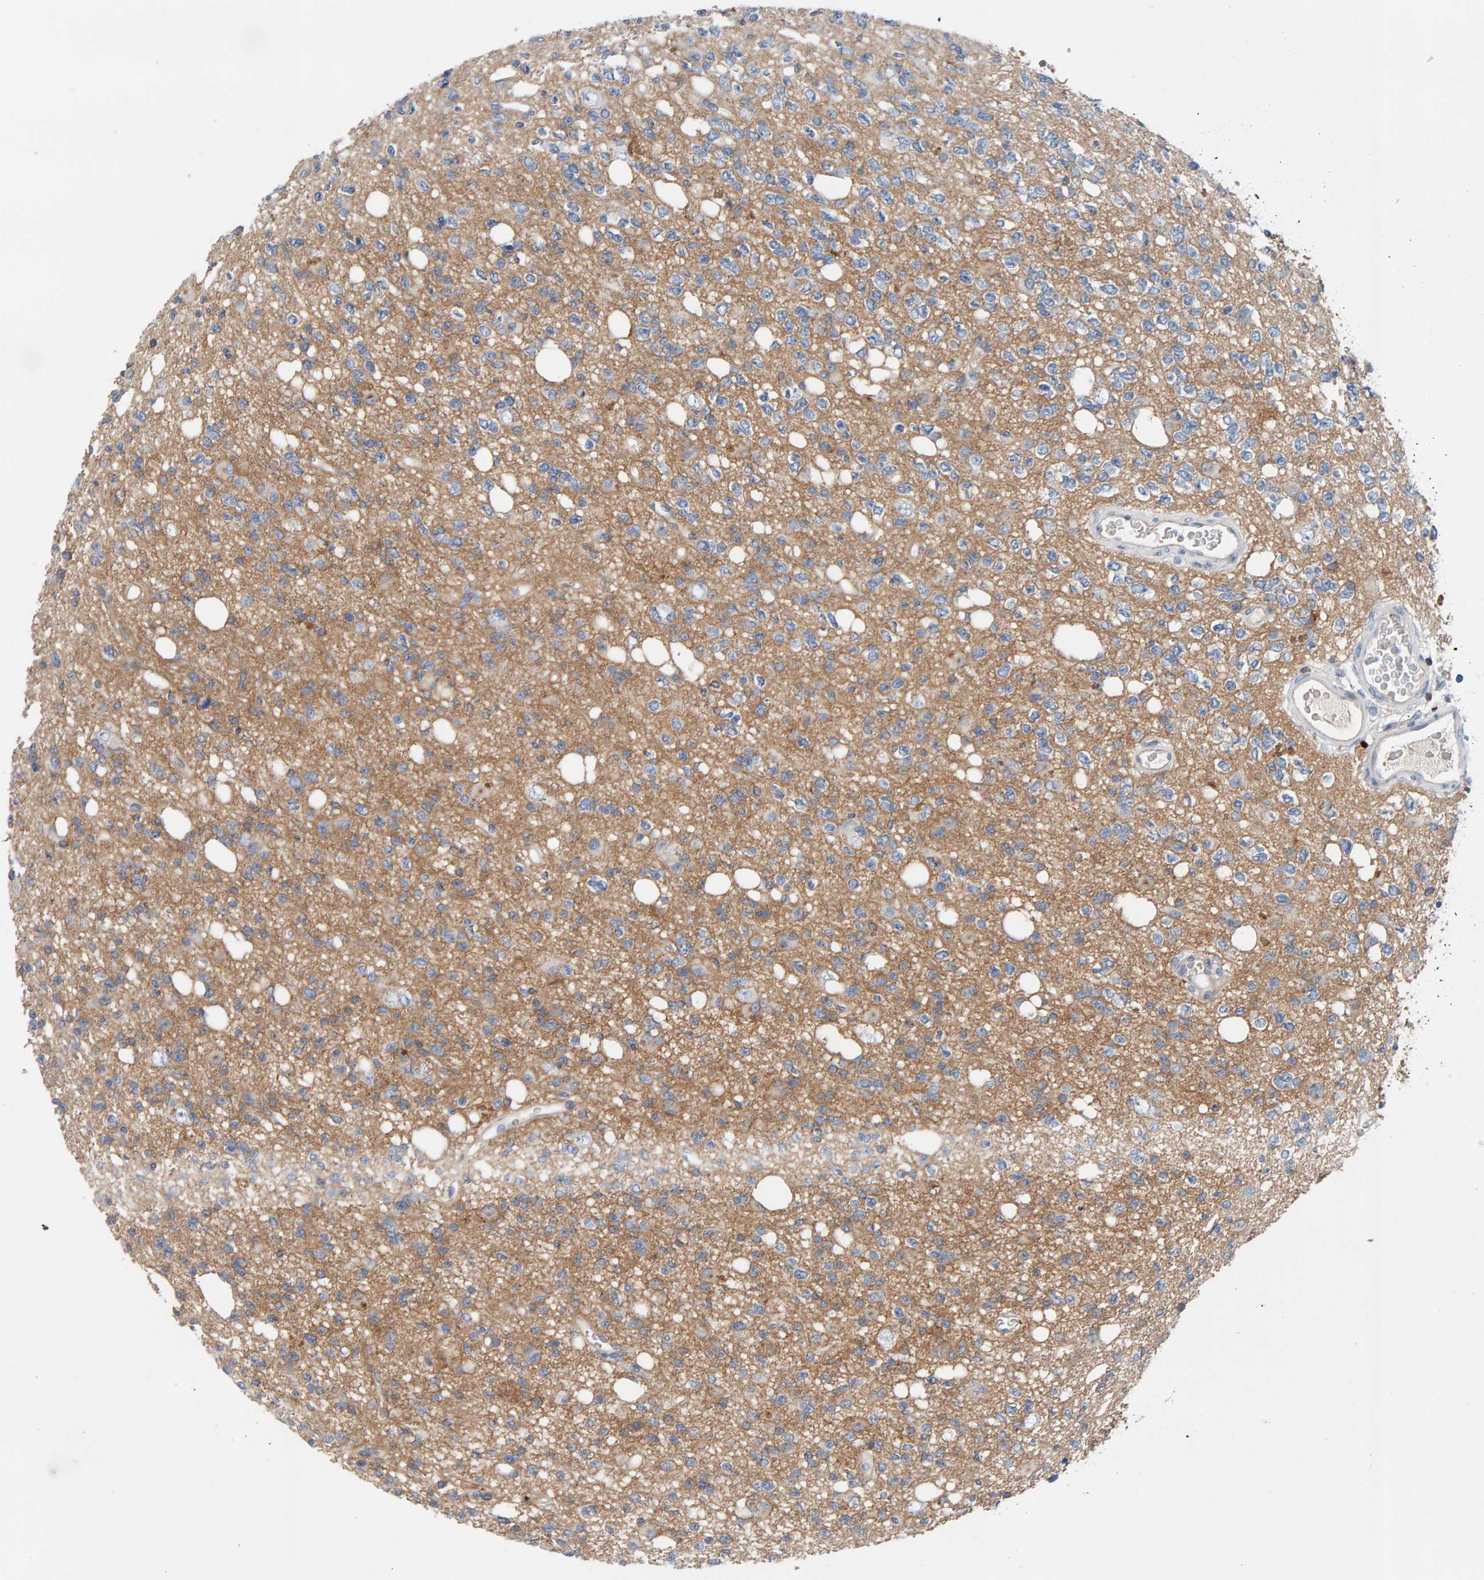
{"staining": {"intensity": "weak", "quantity": "<25%", "location": "cytoplasmic/membranous"}, "tissue": "glioma", "cell_type": "Tumor cells", "image_type": "cancer", "snomed": [{"axis": "morphology", "description": "Glioma, malignant, High grade"}, {"axis": "topography", "description": "Brain"}], "caption": "IHC image of neoplastic tissue: glioma stained with DAB demonstrates no significant protein positivity in tumor cells.", "gene": "FYN", "patient": {"sex": "female", "age": 62}}